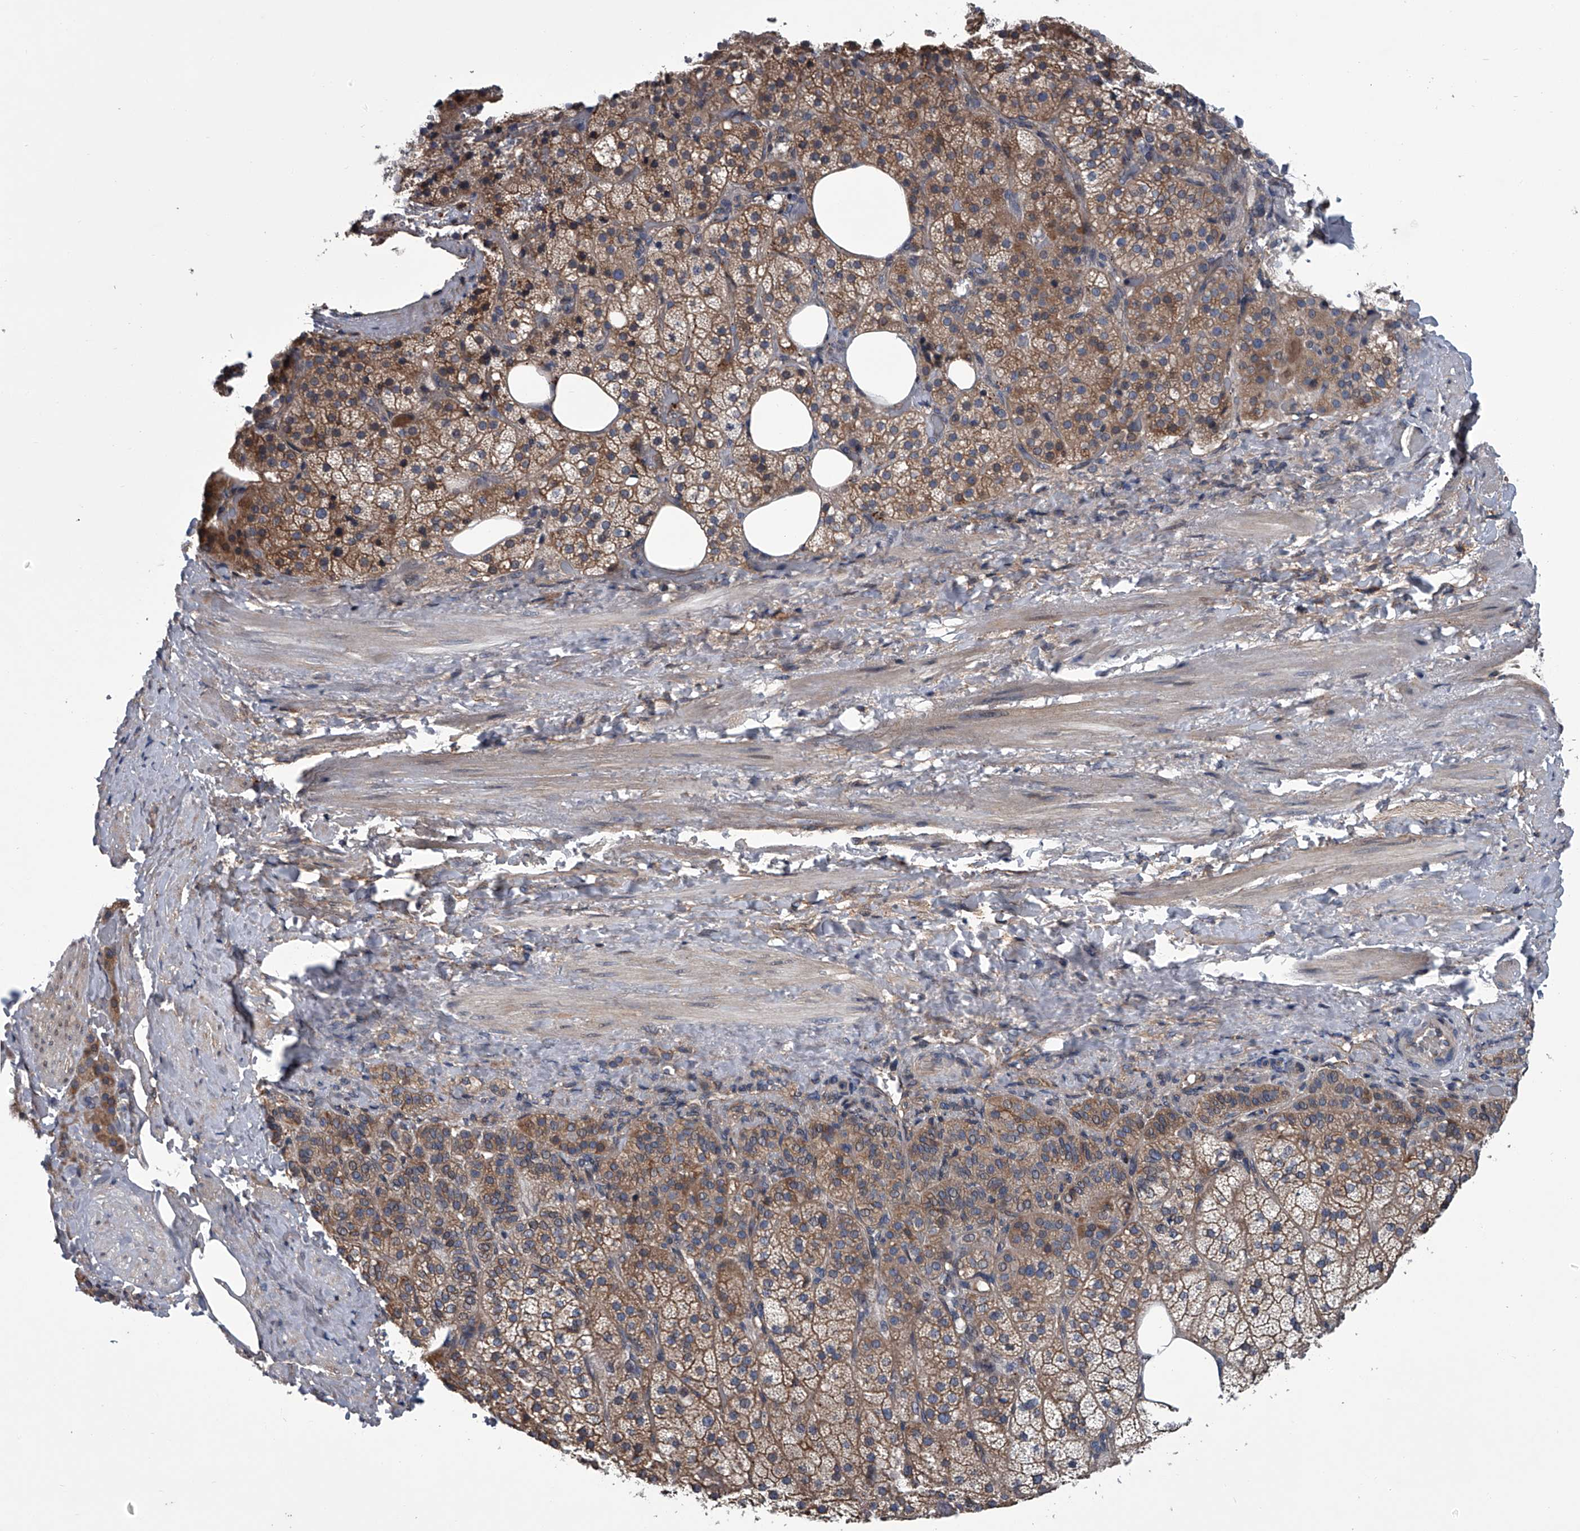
{"staining": {"intensity": "moderate", "quantity": ">75%", "location": "cytoplasmic/membranous"}, "tissue": "adrenal gland", "cell_type": "Glandular cells", "image_type": "normal", "snomed": [{"axis": "morphology", "description": "Normal tissue, NOS"}, {"axis": "topography", "description": "Adrenal gland"}], "caption": "Immunohistochemical staining of normal human adrenal gland shows medium levels of moderate cytoplasmic/membranous positivity in approximately >75% of glandular cells. (brown staining indicates protein expression, while blue staining denotes nuclei).", "gene": "ABCG1", "patient": {"sex": "female", "age": 59}}